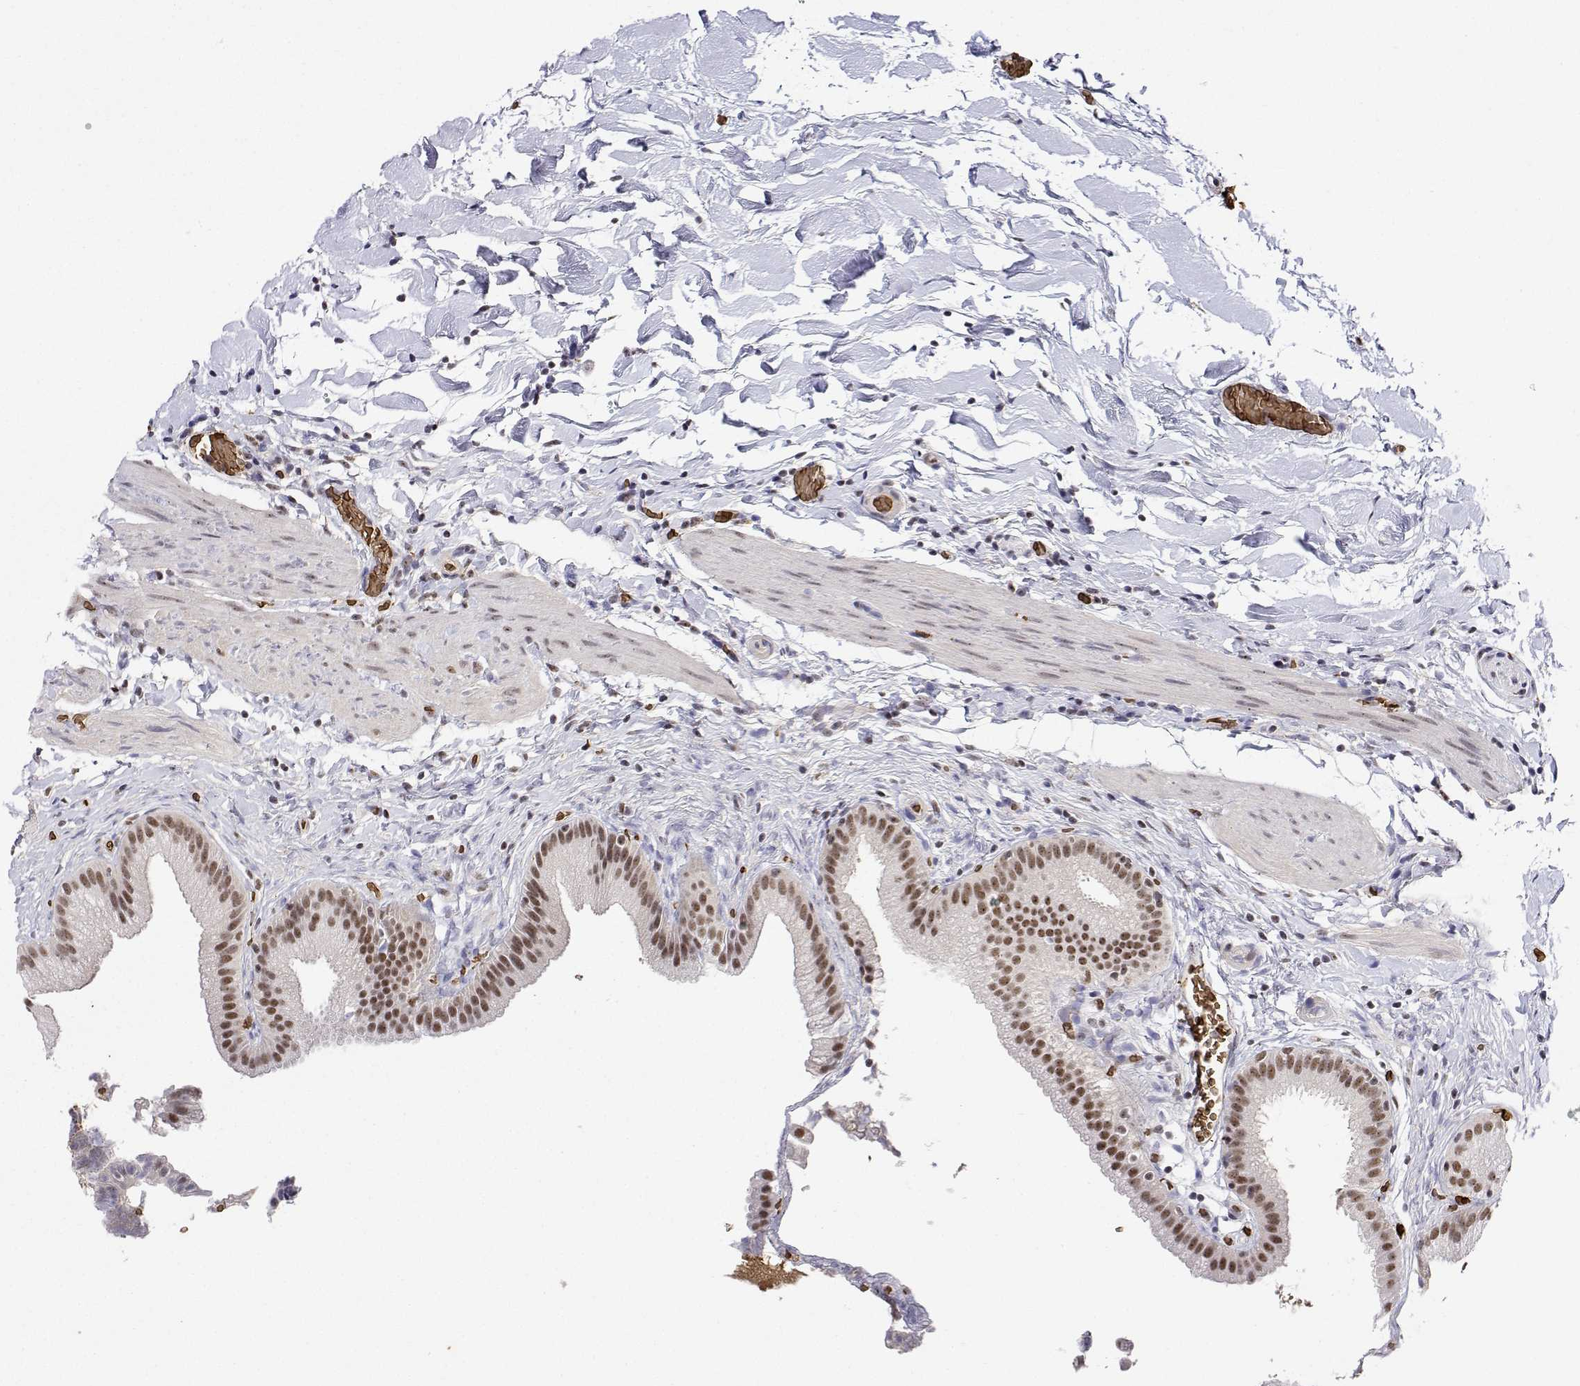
{"staining": {"intensity": "moderate", "quantity": ">75%", "location": "nuclear"}, "tissue": "gallbladder", "cell_type": "Glandular cells", "image_type": "normal", "snomed": [{"axis": "morphology", "description": "Normal tissue, NOS"}, {"axis": "topography", "description": "Gallbladder"}], "caption": "Glandular cells demonstrate medium levels of moderate nuclear staining in about >75% of cells in unremarkable human gallbladder. (DAB (3,3'-diaminobenzidine) IHC, brown staining for protein, blue staining for nuclei).", "gene": "ADAR", "patient": {"sex": "female", "age": 63}}